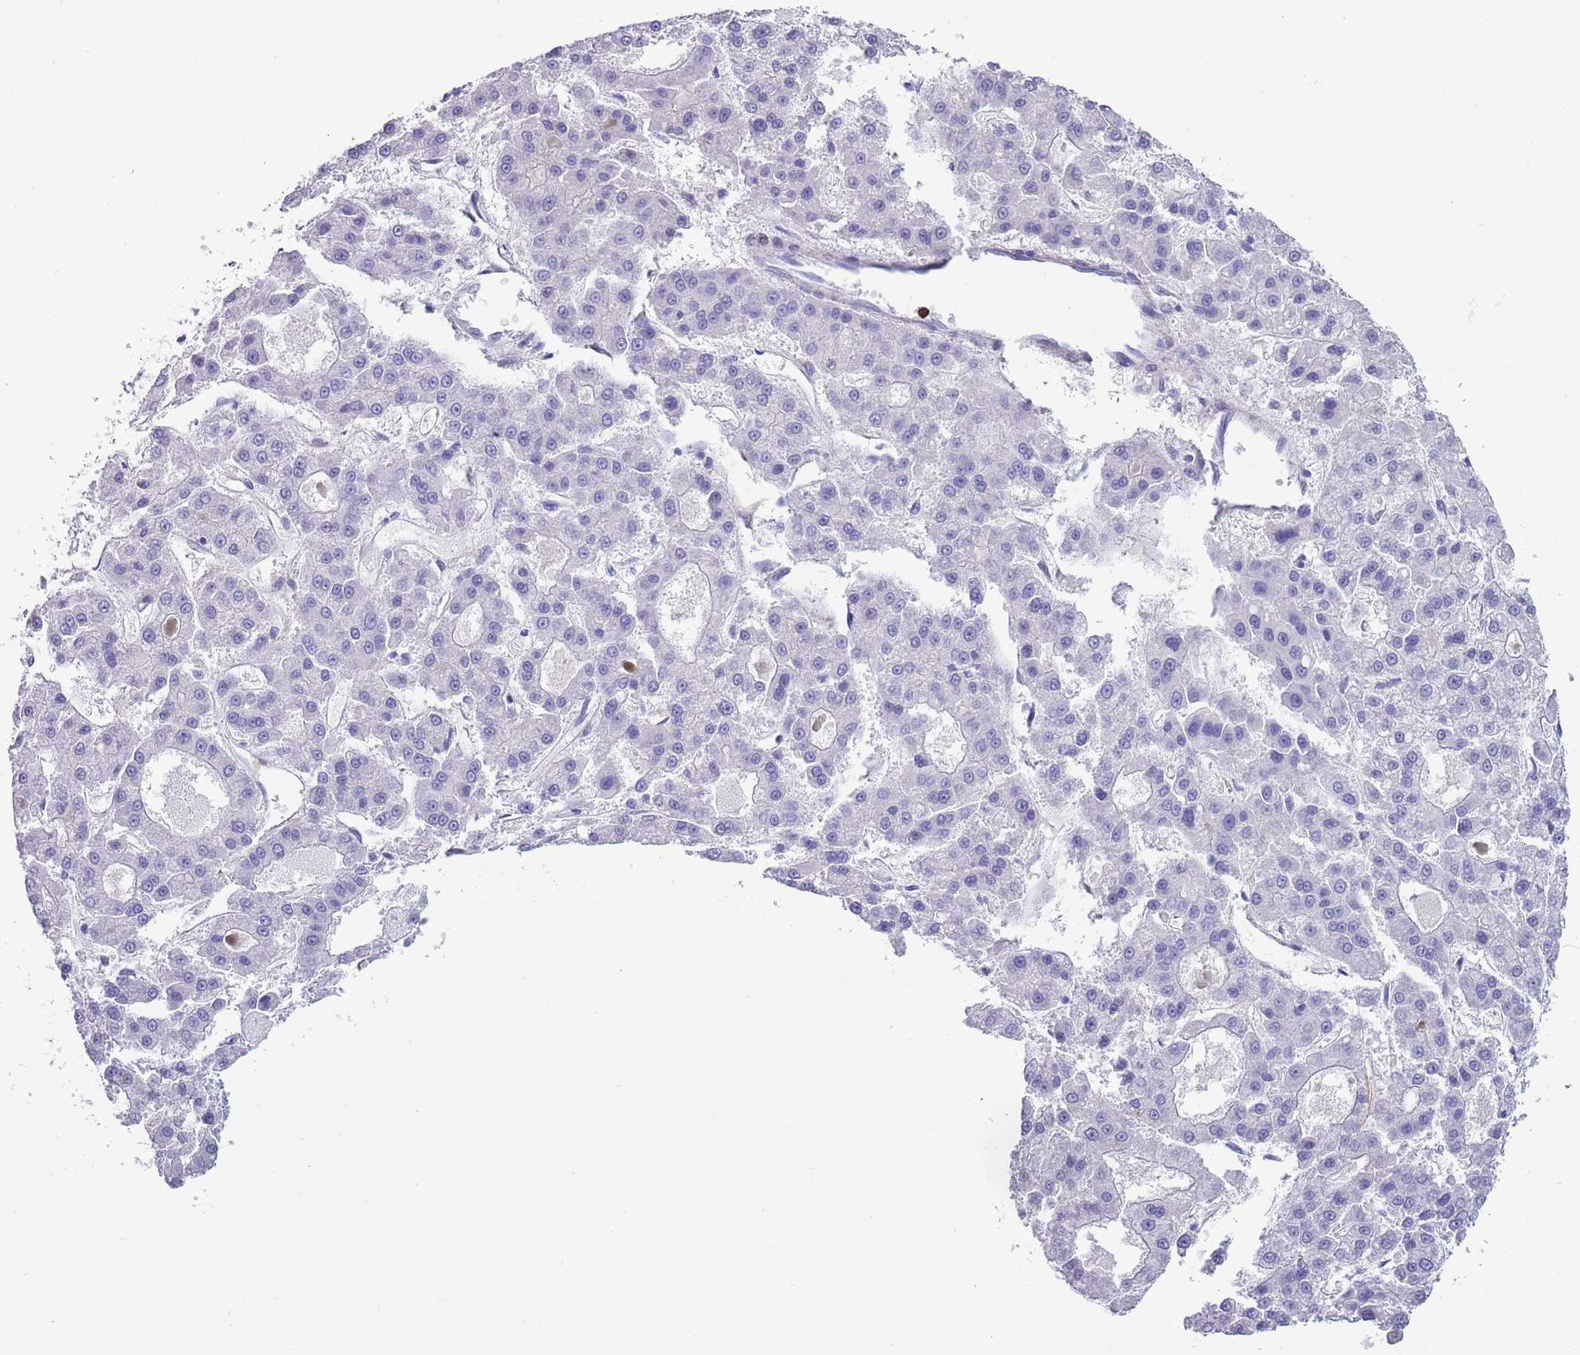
{"staining": {"intensity": "negative", "quantity": "none", "location": "none"}, "tissue": "liver cancer", "cell_type": "Tumor cells", "image_type": "cancer", "snomed": [{"axis": "morphology", "description": "Carcinoma, Hepatocellular, NOS"}, {"axis": "topography", "description": "Liver"}], "caption": "Hepatocellular carcinoma (liver) stained for a protein using immunohistochemistry displays no staining tumor cells.", "gene": "TSGA13", "patient": {"sex": "male", "age": 70}}